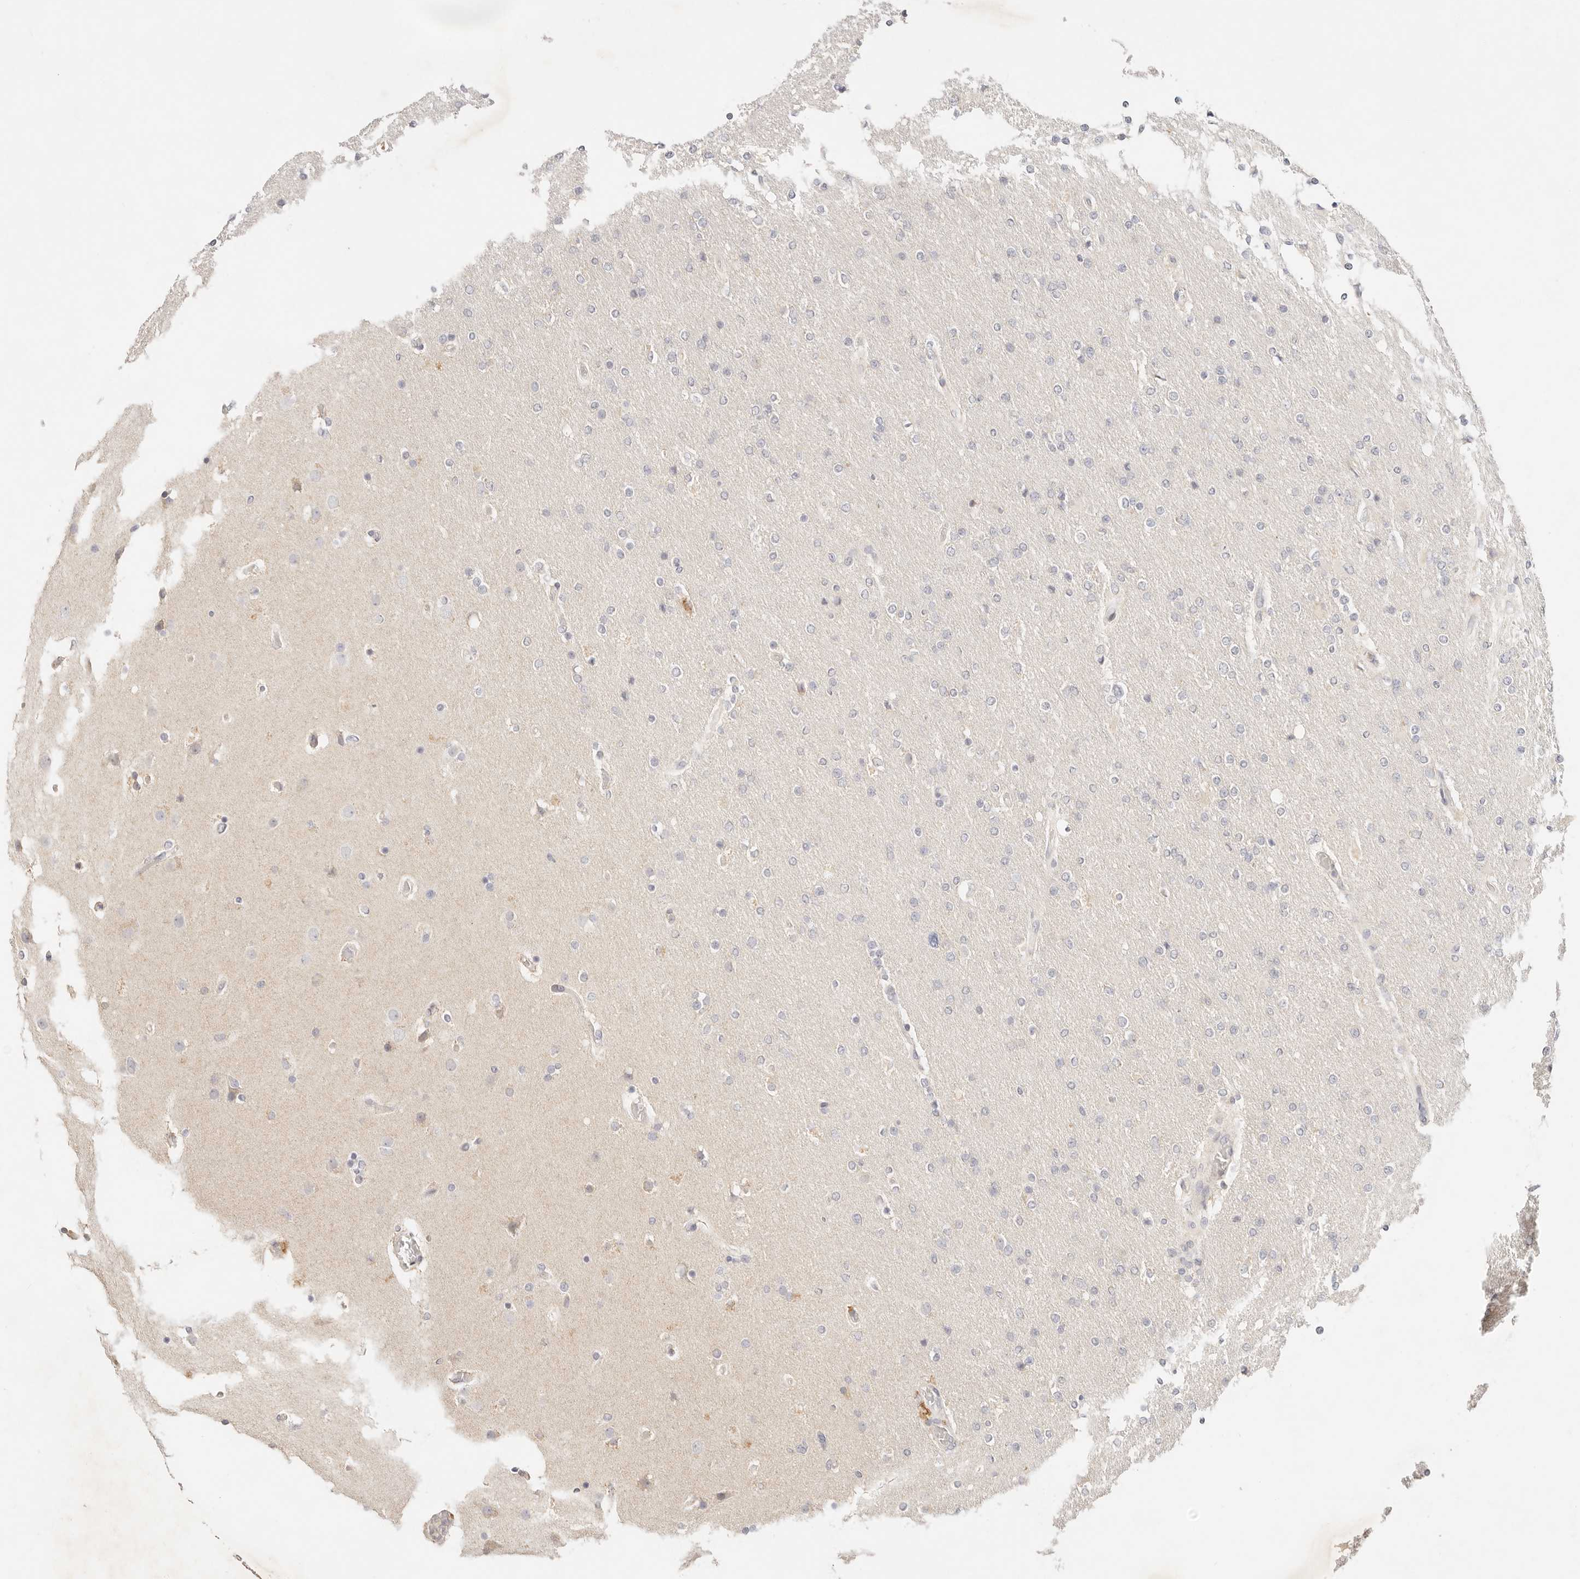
{"staining": {"intensity": "negative", "quantity": "none", "location": "none"}, "tissue": "glioma", "cell_type": "Tumor cells", "image_type": "cancer", "snomed": [{"axis": "morphology", "description": "Glioma, malignant, High grade"}, {"axis": "topography", "description": "Cerebral cortex"}], "caption": "Protein analysis of glioma demonstrates no significant staining in tumor cells.", "gene": "GPR156", "patient": {"sex": "female", "age": 36}}